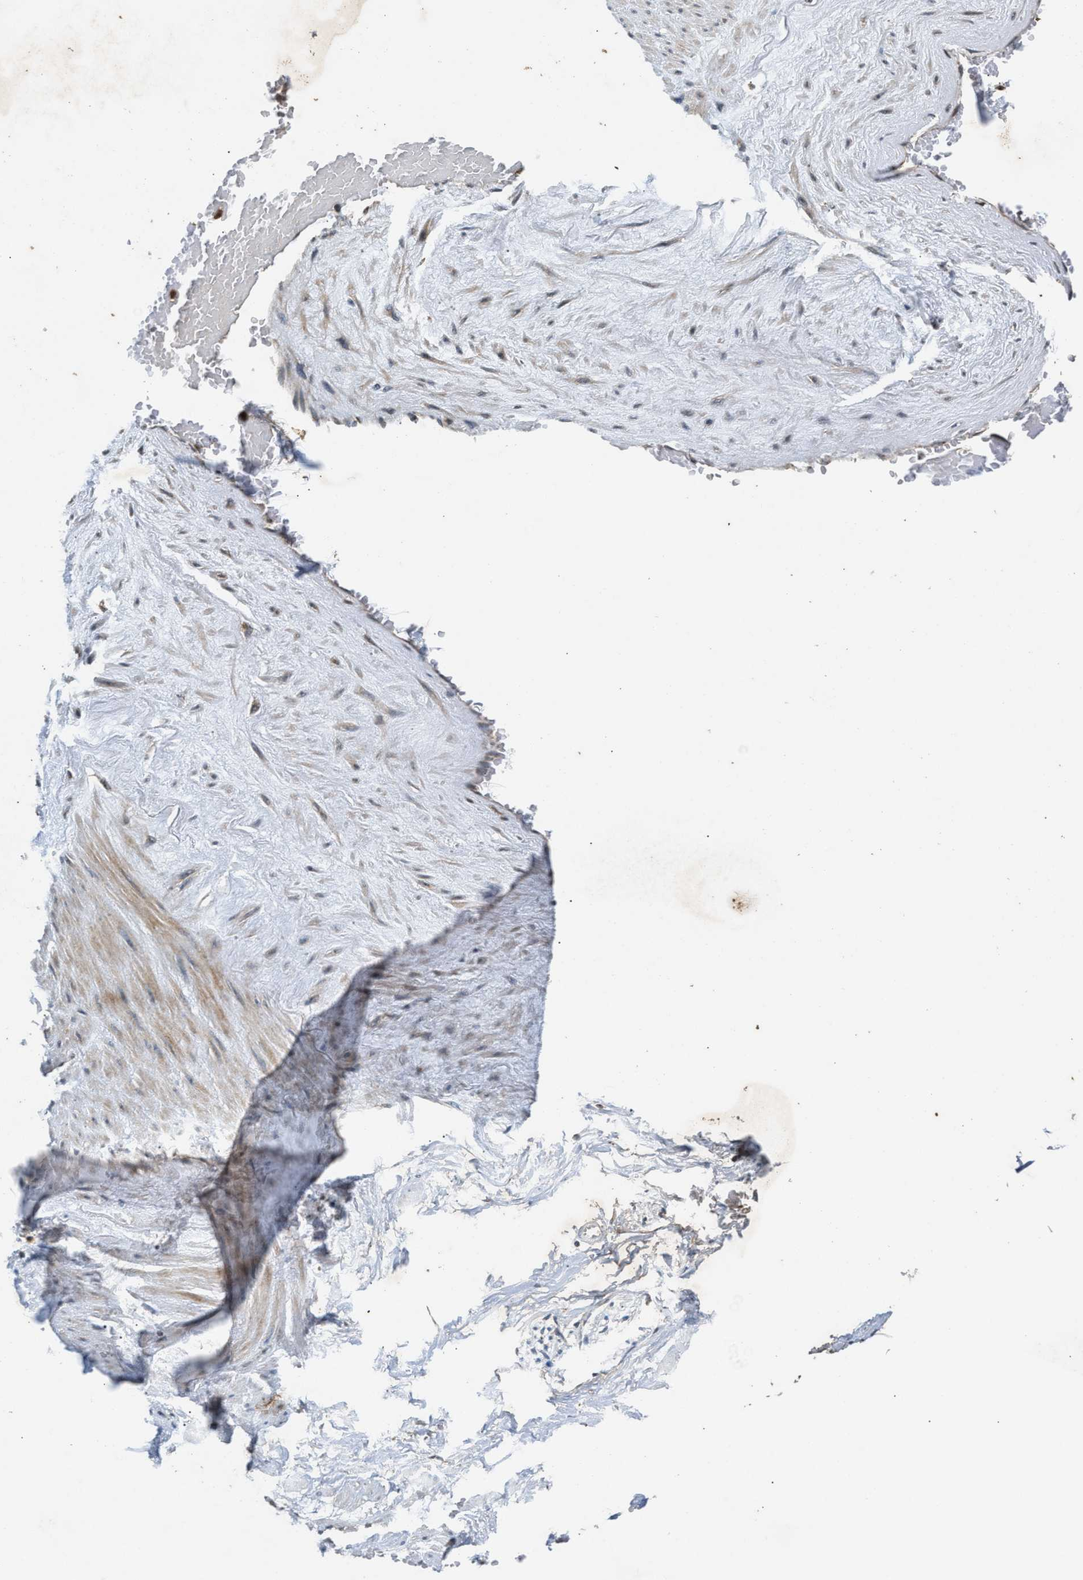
{"staining": {"intensity": "moderate", "quantity": "25%-75%", "location": "cytoplasmic/membranous"}, "tissue": "adipose tissue", "cell_type": "Adipocytes", "image_type": "normal", "snomed": [{"axis": "morphology", "description": "Normal tissue, NOS"}, {"axis": "topography", "description": "Soft tissue"}, {"axis": "topography", "description": "Vascular tissue"}], "caption": "Benign adipose tissue reveals moderate cytoplasmic/membranous staining in approximately 25%-75% of adipocytes, visualized by immunohistochemistry. (brown staining indicates protein expression, while blue staining denotes nuclei).", "gene": "CHUK", "patient": {"sex": "female", "age": 35}}